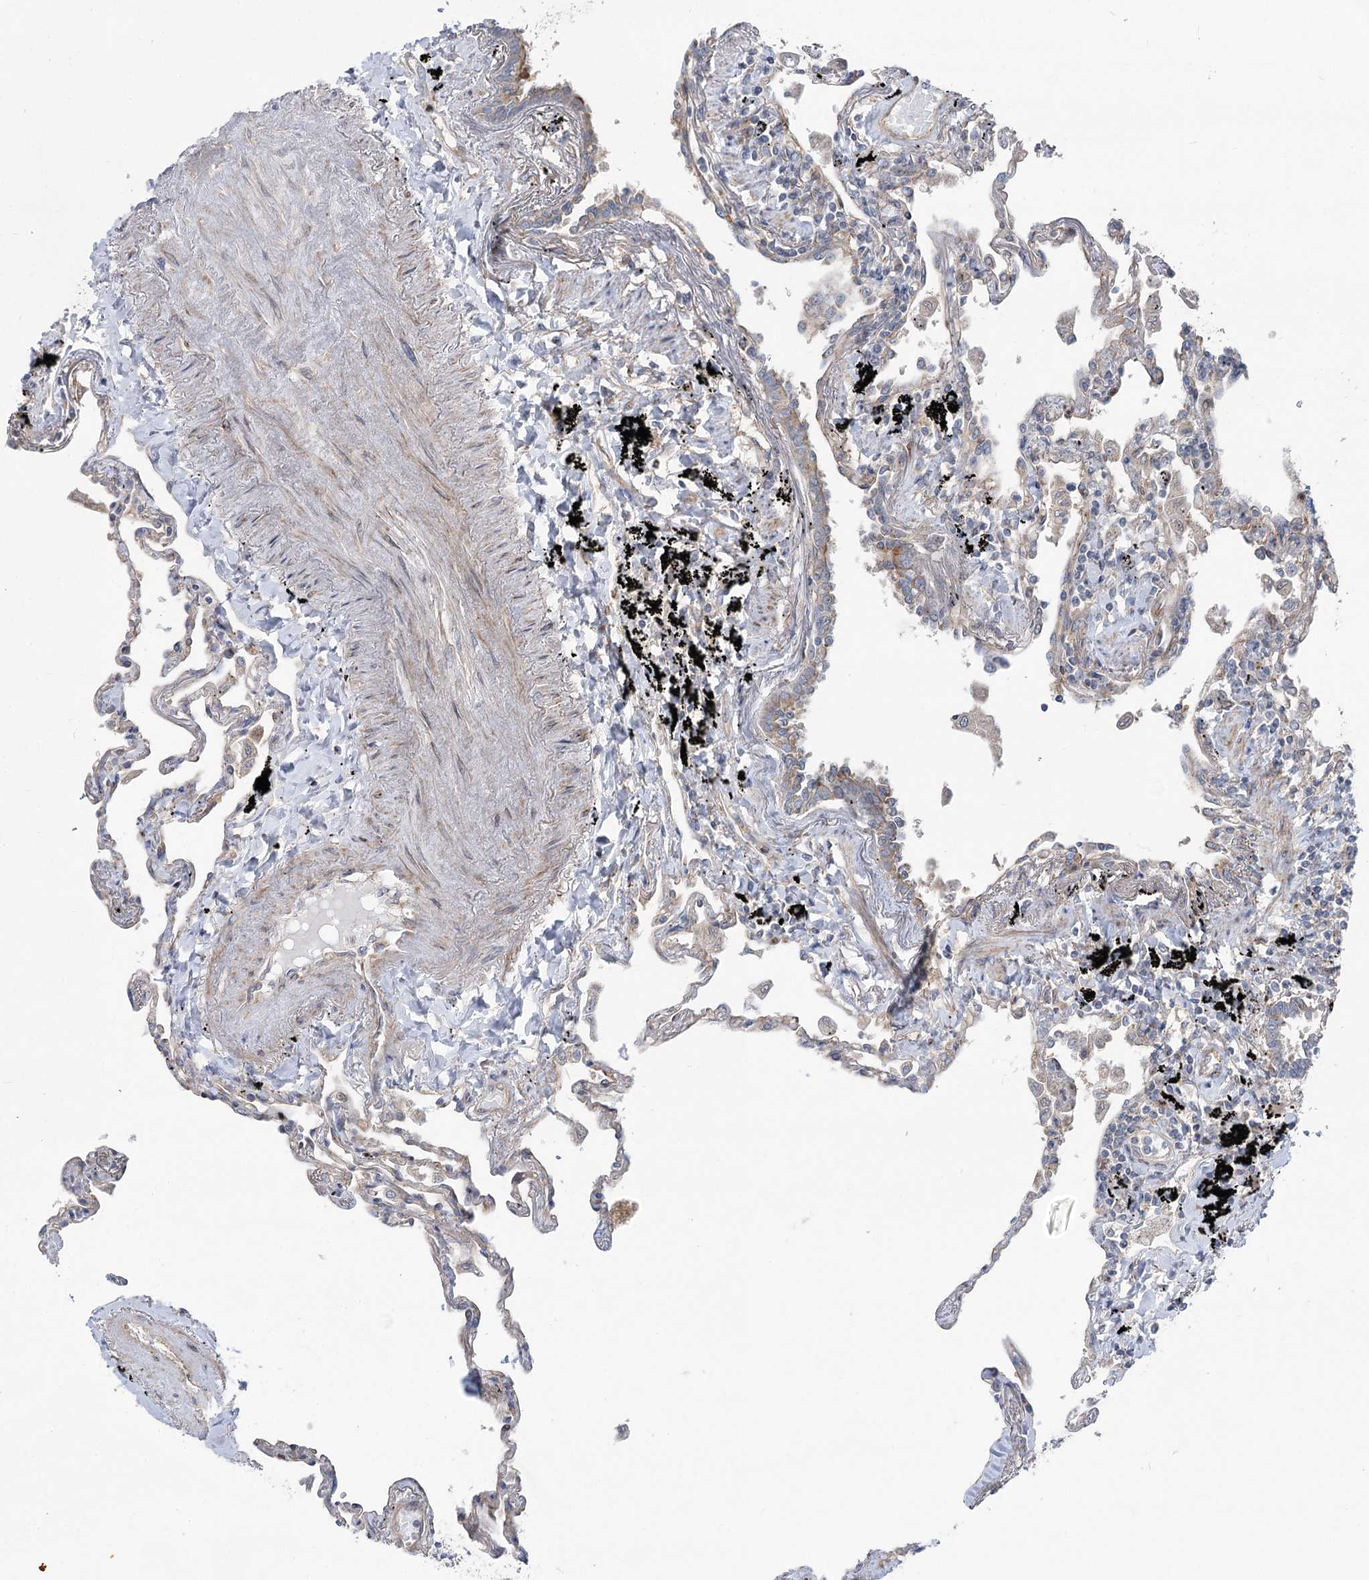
{"staining": {"intensity": "weak", "quantity": "25%-75%", "location": "cytoplasmic/membranous"}, "tissue": "lung", "cell_type": "Alveolar cells", "image_type": "normal", "snomed": [{"axis": "morphology", "description": "Normal tissue, NOS"}, {"axis": "topography", "description": "Lung"}], "caption": "Immunohistochemical staining of normal human lung reveals weak cytoplasmic/membranous protein expression in approximately 25%-75% of alveolar cells.", "gene": "SCN11A", "patient": {"sex": "female", "age": 67}}